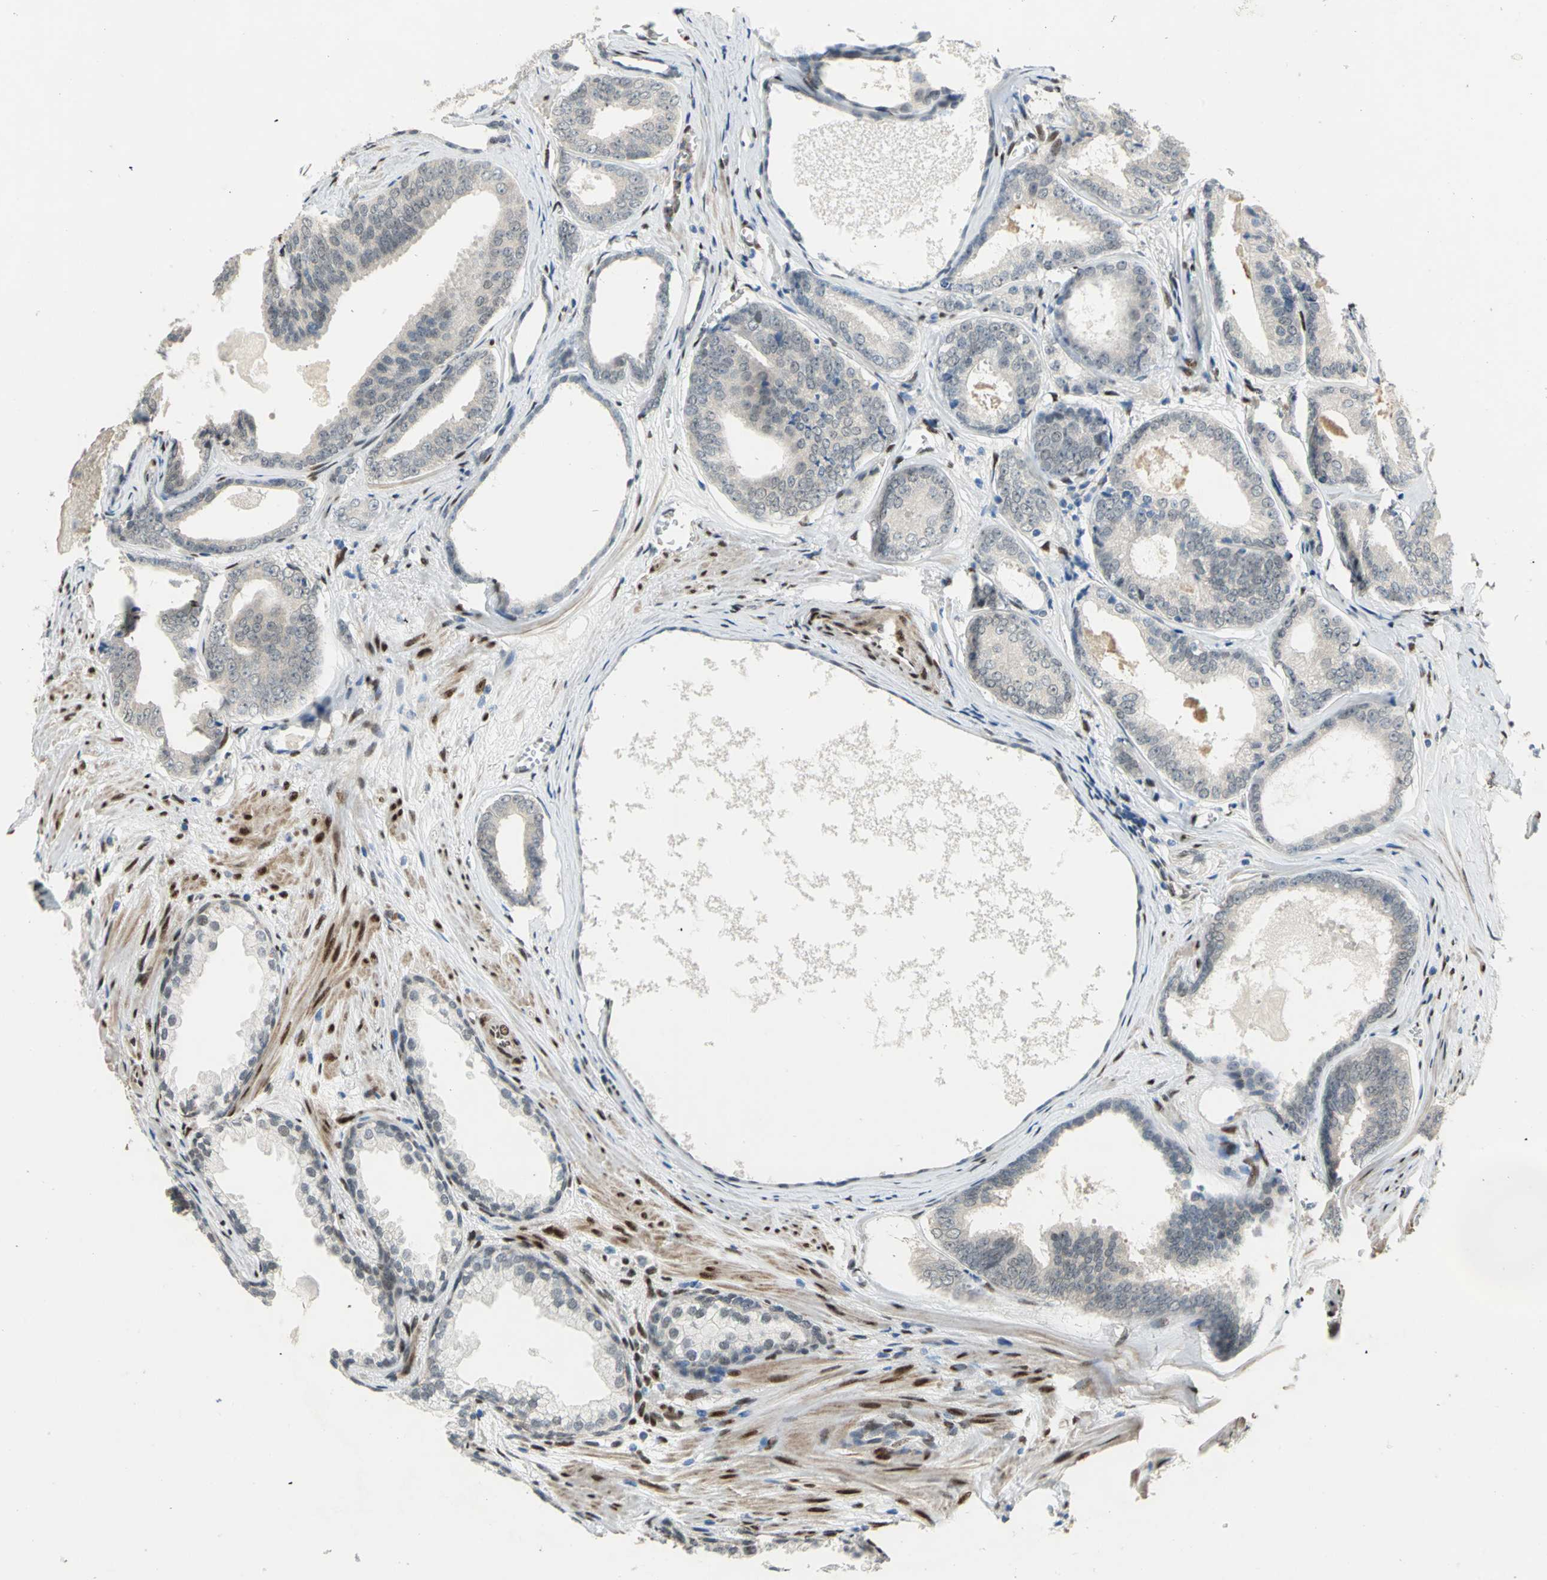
{"staining": {"intensity": "weak", "quantity": "25%-75%", "location": "cytoplasmic/membranous"}, "tissue": "prostate cancer", "cell_type": "Tumor cells", "image_type": "cancer", "snomed": [{"axis": "morphology", "description": "Adenocarcinoma, Medium grade"}, {"axis": "topography", "description": "Prostate"}], "caption": "The histopathology image demonstrates a brown stain indicating the presence of a protein in the cytoplasmic/membranous of tumor cells in adenocarcinoma (medium-grade) (prostate).", "gene": "RBFOX2", "patient": {"sex": "male", "age": 79}}